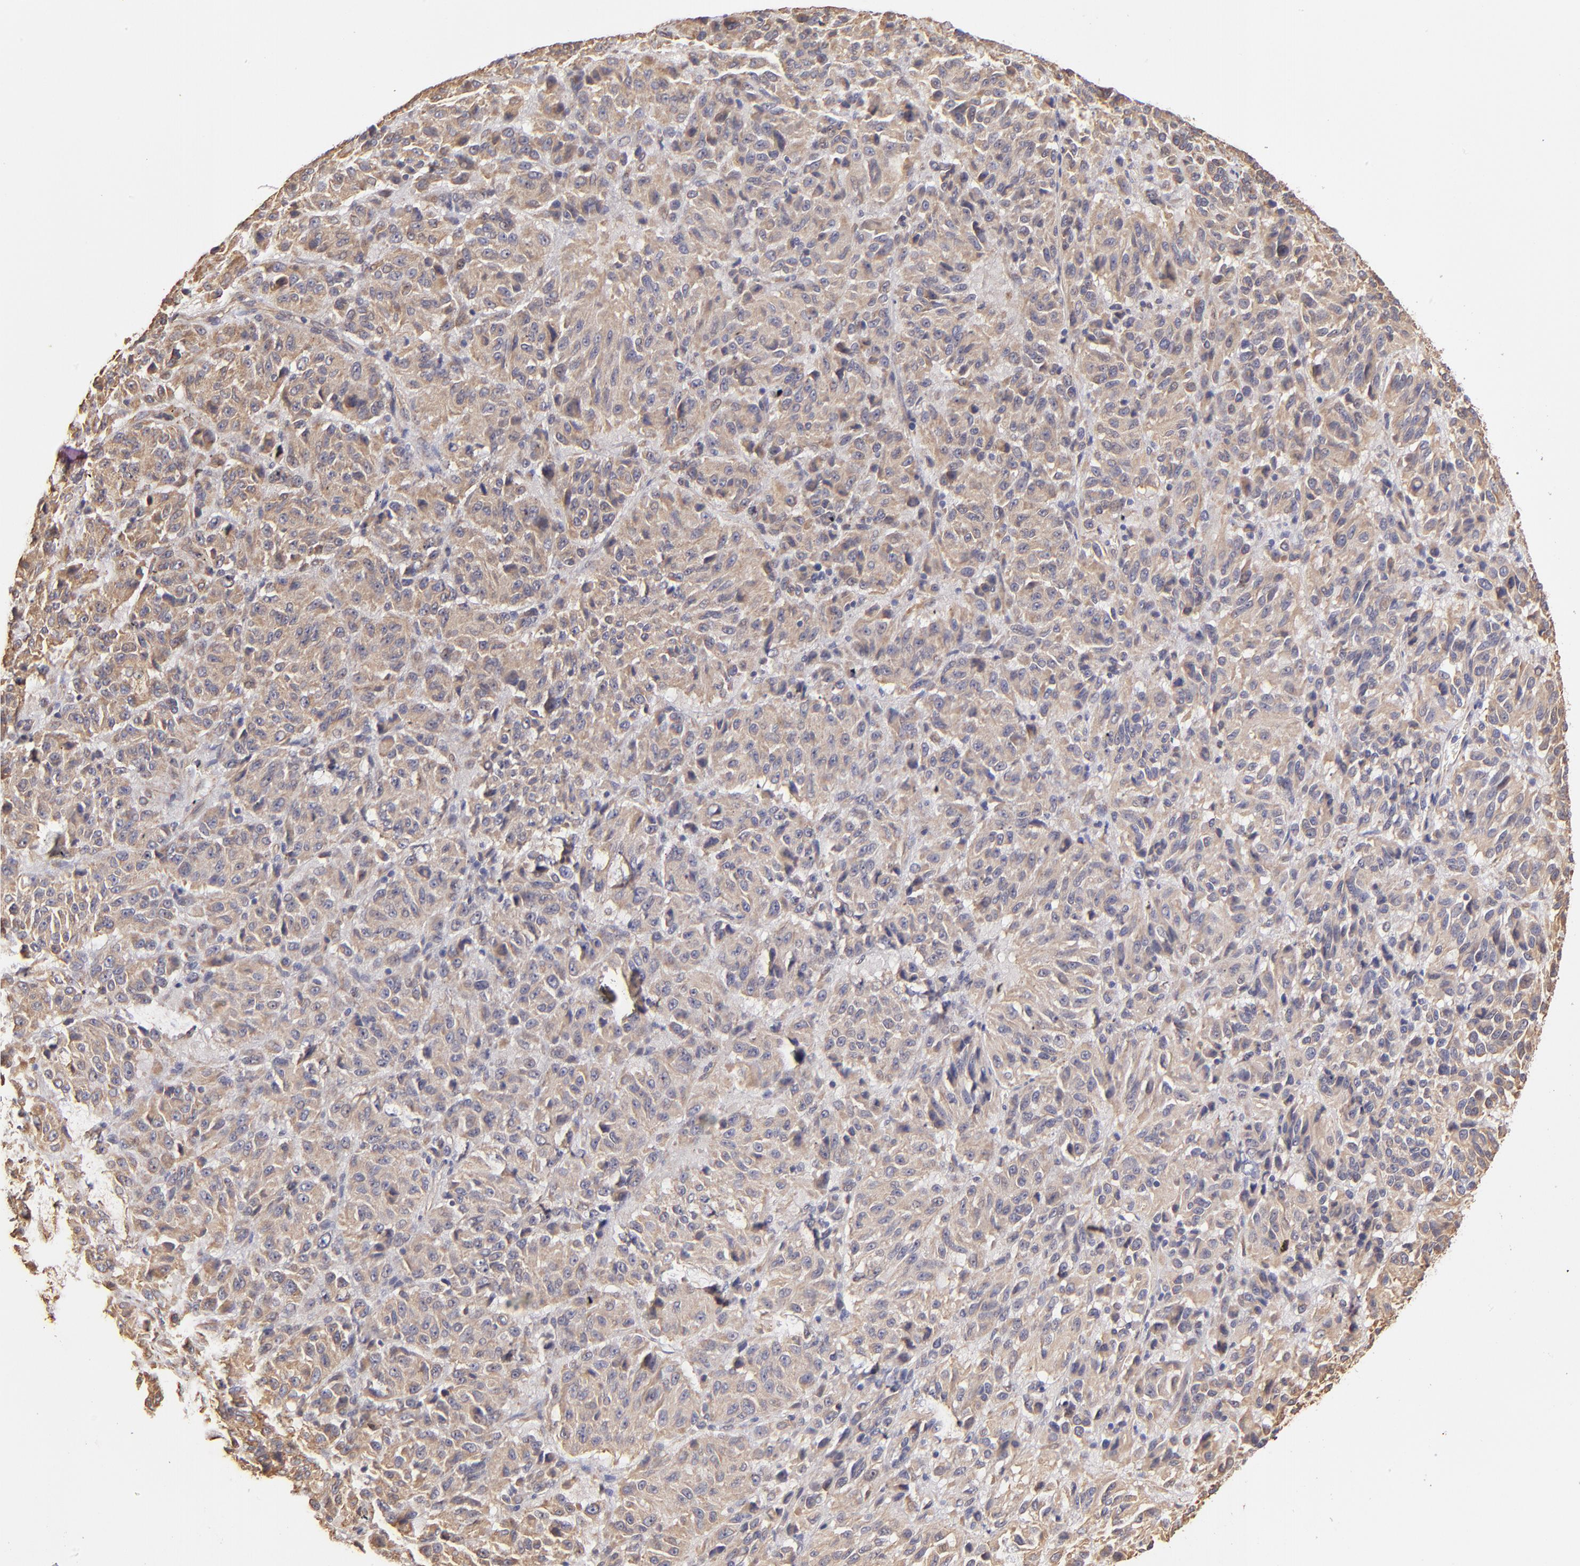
{"staining": {"intensity": "moderate", "quantity": ">75%", "location": "cytoplasmic/membranous"}, "tissue": "melanoma", "cell_type": "Tumor cells", "image_type": "cancer", "snomed": [{"axis": "morphology", "description": "Malignant melanoma, Metastatic site"}, {"axis": "topography", "description": "Lung"}], "caption": "Tumor cells display medium levels of moderate cytoplasmic/membranous expression in approximately >75% of cells in melanoma.", "gene": "ABCC1", "patient": {"sex": "male", "age": 64}}